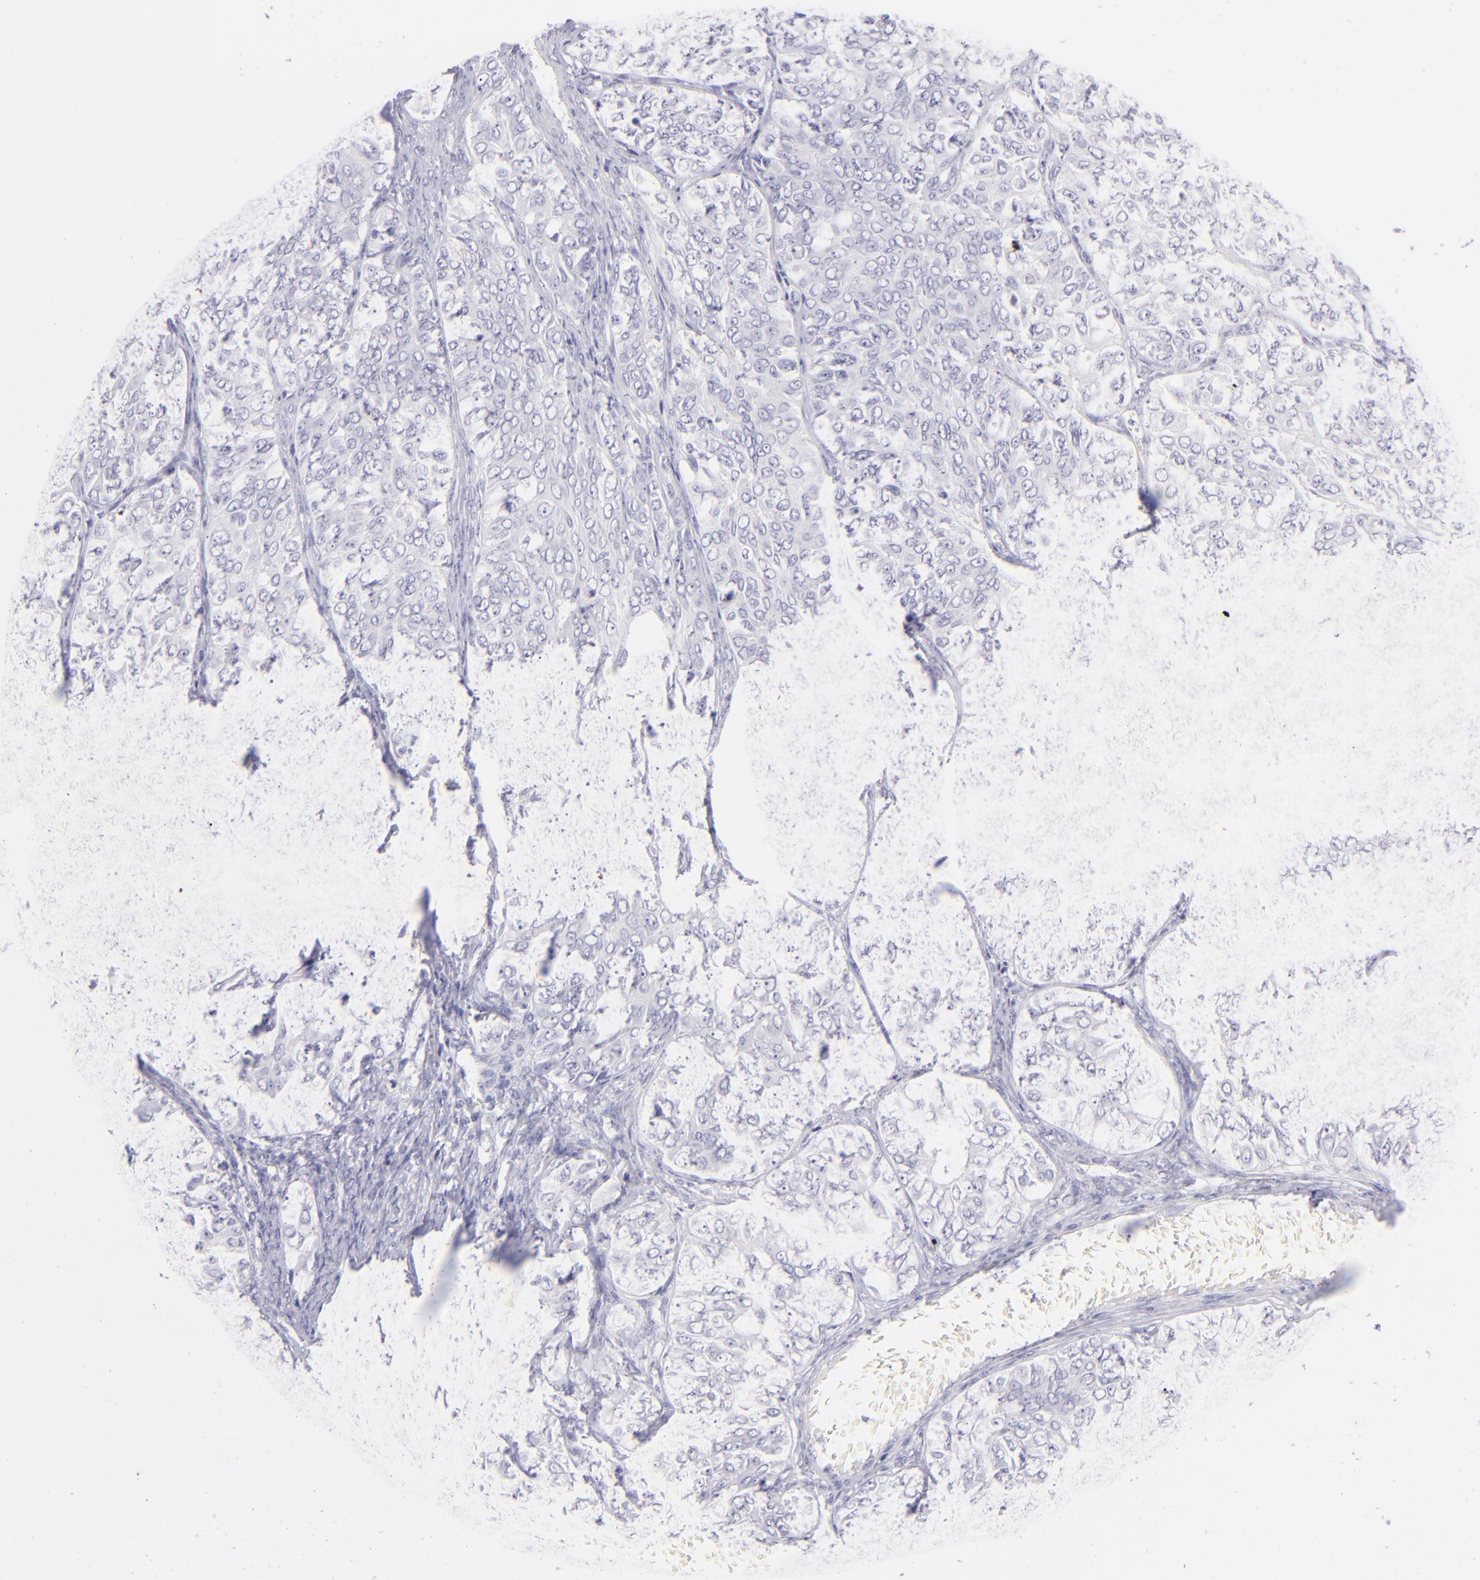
{"staining": {"intensity": "negative", "quantity": "none", "location": "none"}, "tissue": "ovarian cancer", "cell_type": "Tumor cells", "image_type": "cancer", "snomed": [{"axis": "morphology", "description": "Carcinoma, endometroid"}, {"axis": "topography", "description": "Ovary"}], "caption": "Immunohistochemistry of ovarian cancer reveals no positivity in tumor cells. (Immunohistochemistry, brightfield microscopy, high magnification).", "gene": "CD72", "patient": {"sex": "female", "age": 51}}